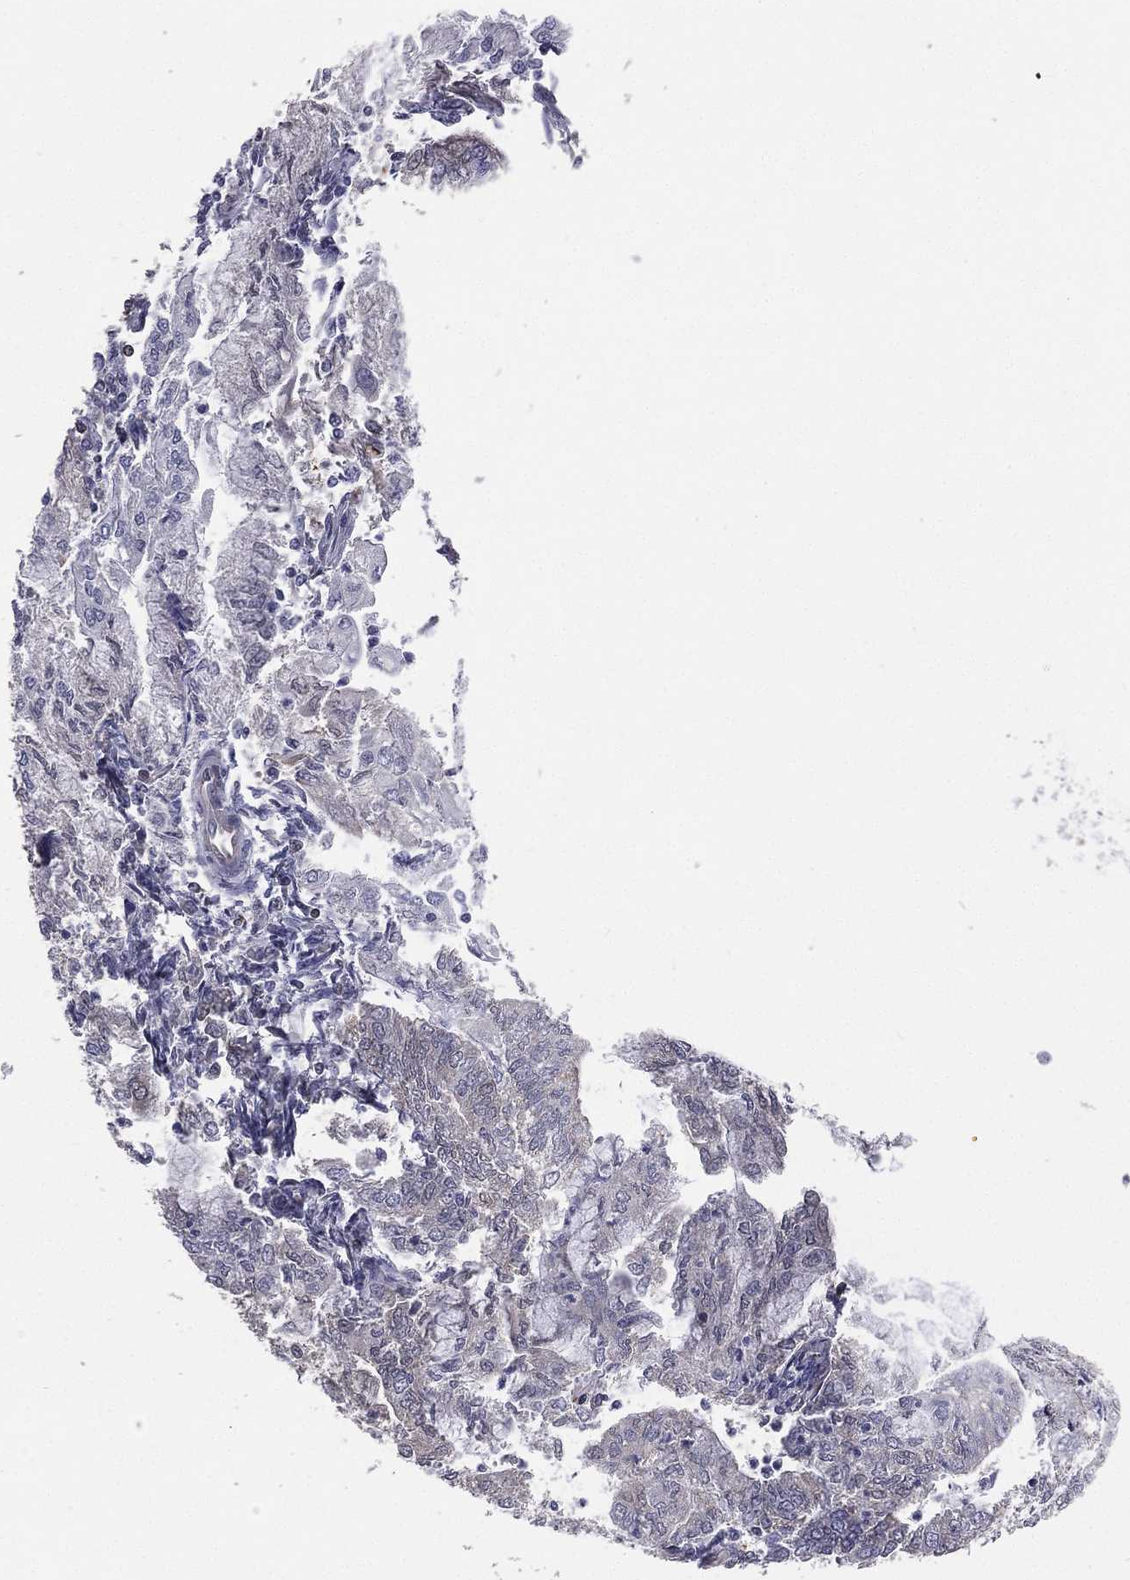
{"staining": {"intensity": "negative", "quantity": "none", "location": "none"}, "tissue": "endometrial cancer", "cell_type": "Tumor cells", "image_type": "cancer", "snomed": [{"axis": "morphology", "description": "Adenocarcinoma, NOS"}, {"axis": "topography", "description": "Endometrium"}], "caption": "Immunohistochemistry of human endometrial cancer demonstrates no staining in tumor cells.", "gene": "DMKN", "patient": {"sex": "female", "age": 59}}